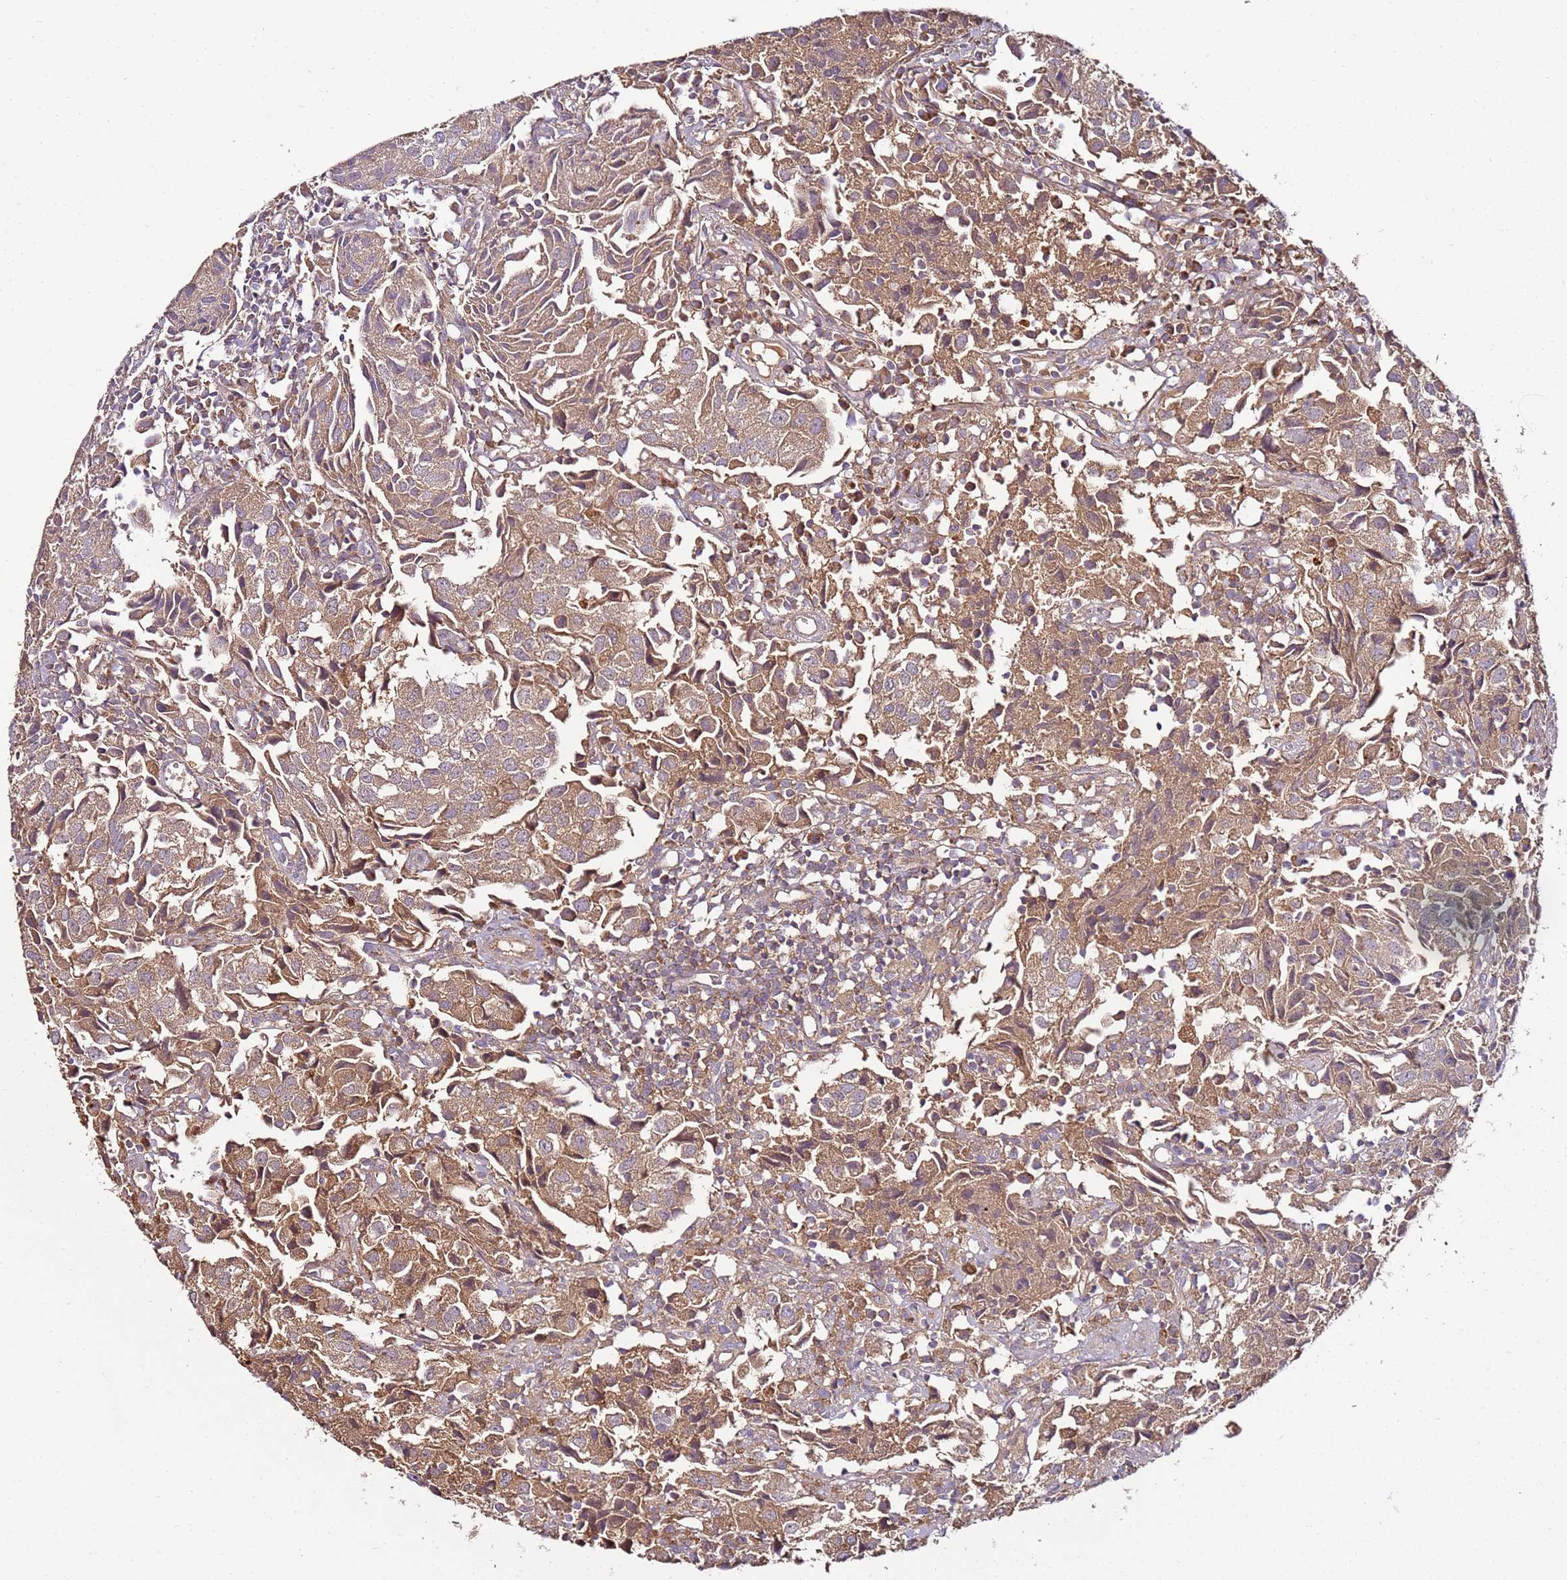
{"staining": {"intensity": "moderate", "quantity": "25%-75%", "location": "cytoplasmic/membranous"}, "tissue": "urothelial cancer", "cell_type": "Tumor cells", "image_type": "cancer", "snomed": [{"axis": "morphology", "description": "Urothelial carcinoma, High grade"}, {"axis": "topography", "description": "Urinary bladder"}], "caption": "The image displays staining of urothelial cancer, revealing moderate cytoplasmic/membranous protein staining (brown color) within tumor cells.", "gene": "KRTAP21-3", "patient": {"sex": "female", "age": 75}}